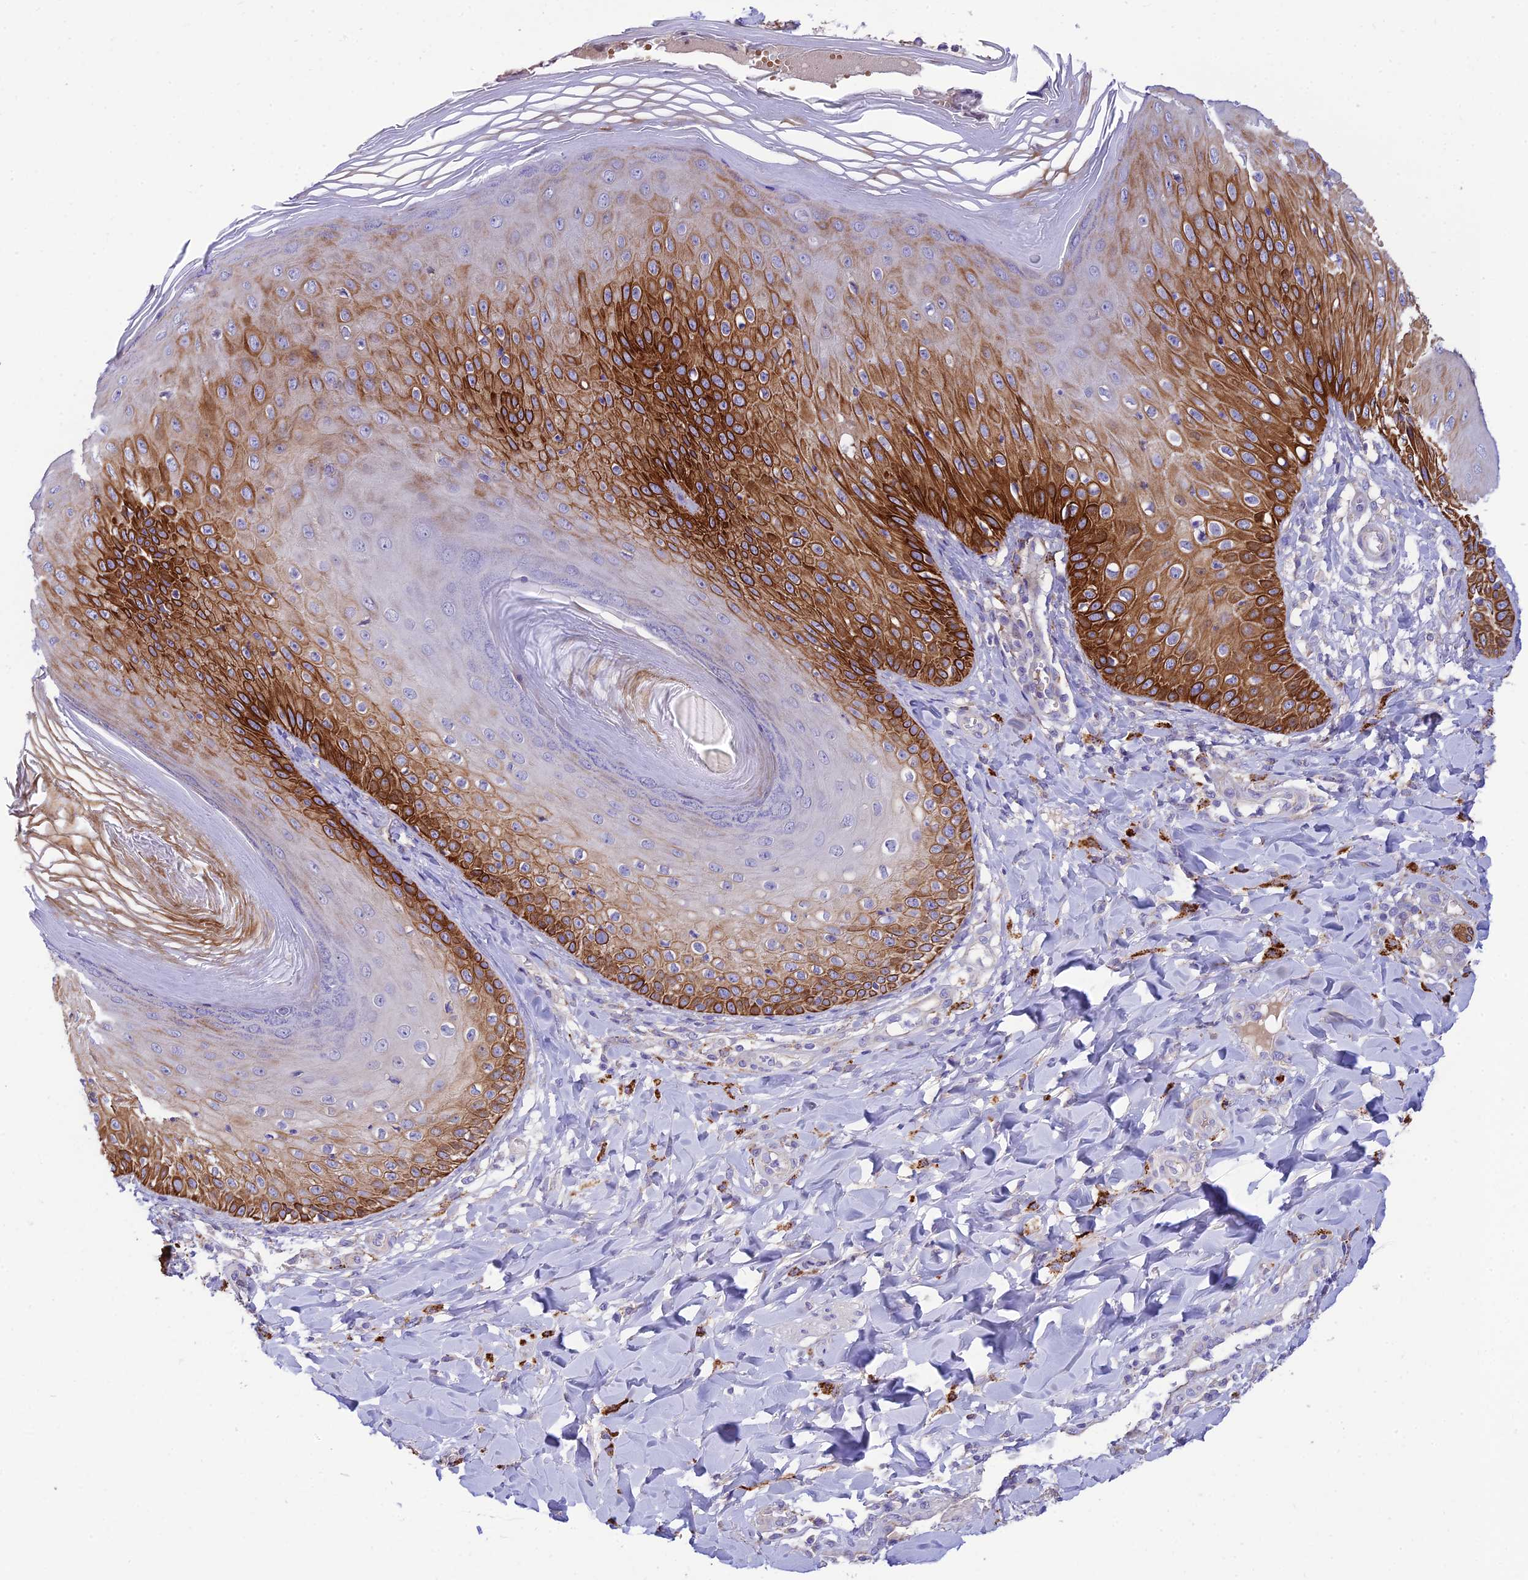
{"staining": {"intensity": "strong", "quantity": "25%-75%", "location": "cytoplasmic/membranous"}, "tissue": "skin", "cell_type": "Epidermal cells", "image_type": "normal", "snomed": [{"axis": "morphology", "description": "Normal tissue, NOS"}, {"axis": "morphology", "description": "Inflammation, NOS"}, {"axis": "topography", "description": "Soft tissue"}, {"axis": "topography", "description": "Anal"}], "caption": "The micrograph displays staining of normal skin, revealing strong cytoplasmic/membranous protein positivity (brown color) within epidermal cells.", "gene": "CCDC157", "patient": {"sex": "female", "age": 15}}